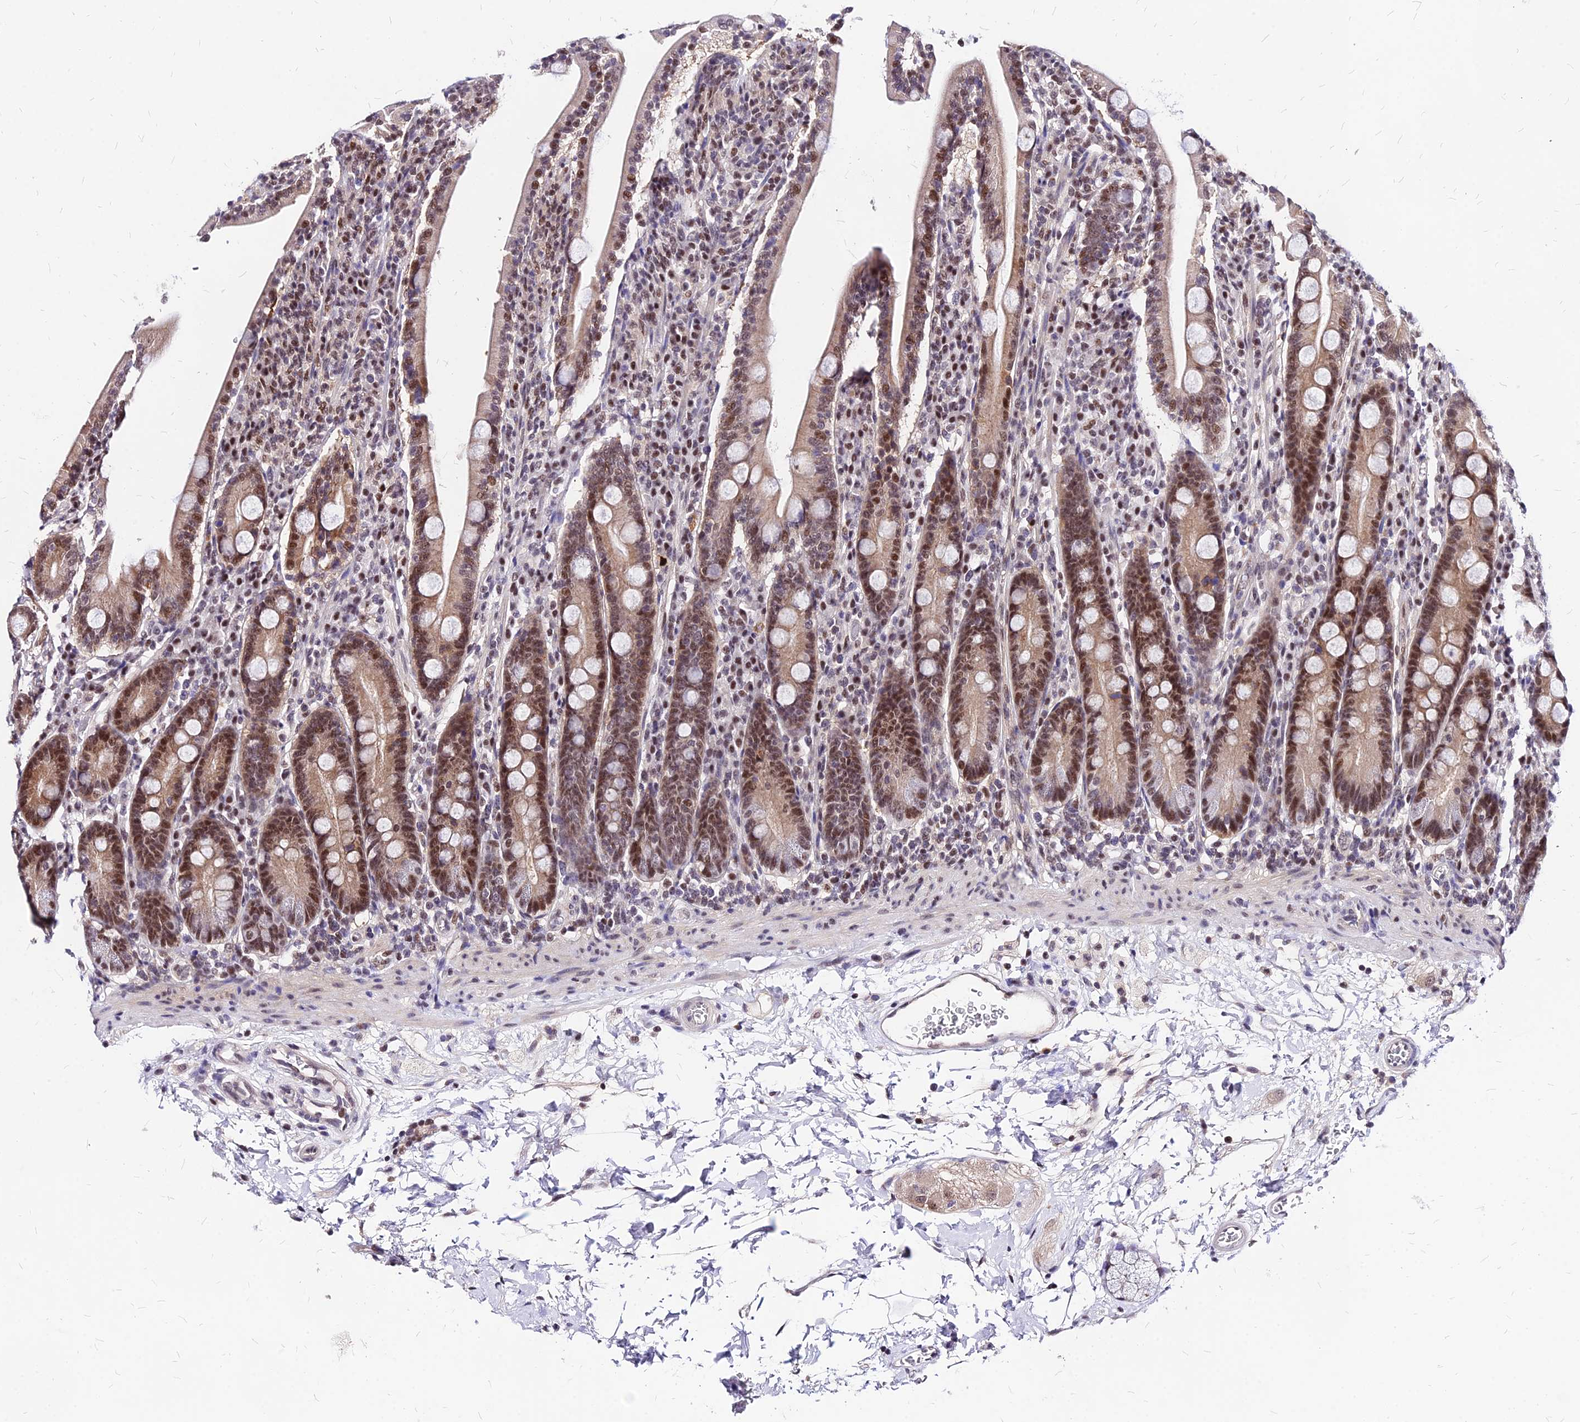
{"staining": {"intensity": "moderate", "quantity": ">75%", "location": "cytoplasmic/membranous,nuclear"}, "tissue": "duodenum", "cell_type": "Glandular cells", "image_type": "normal", "snomed": [{"axis": "morphology", "description": "Normal tissue, NOS"}, {"axis": "topography", "description": "Duodenum"}], "caption": "Immunohistochemical staining of unremarkable duodenum shows moderate cytoplasmic/membranous,nuclear protein staining in approximately >75% of glandular cells.", "gene": "DDX55", "patient": {"sex": "male", "age": 35}}